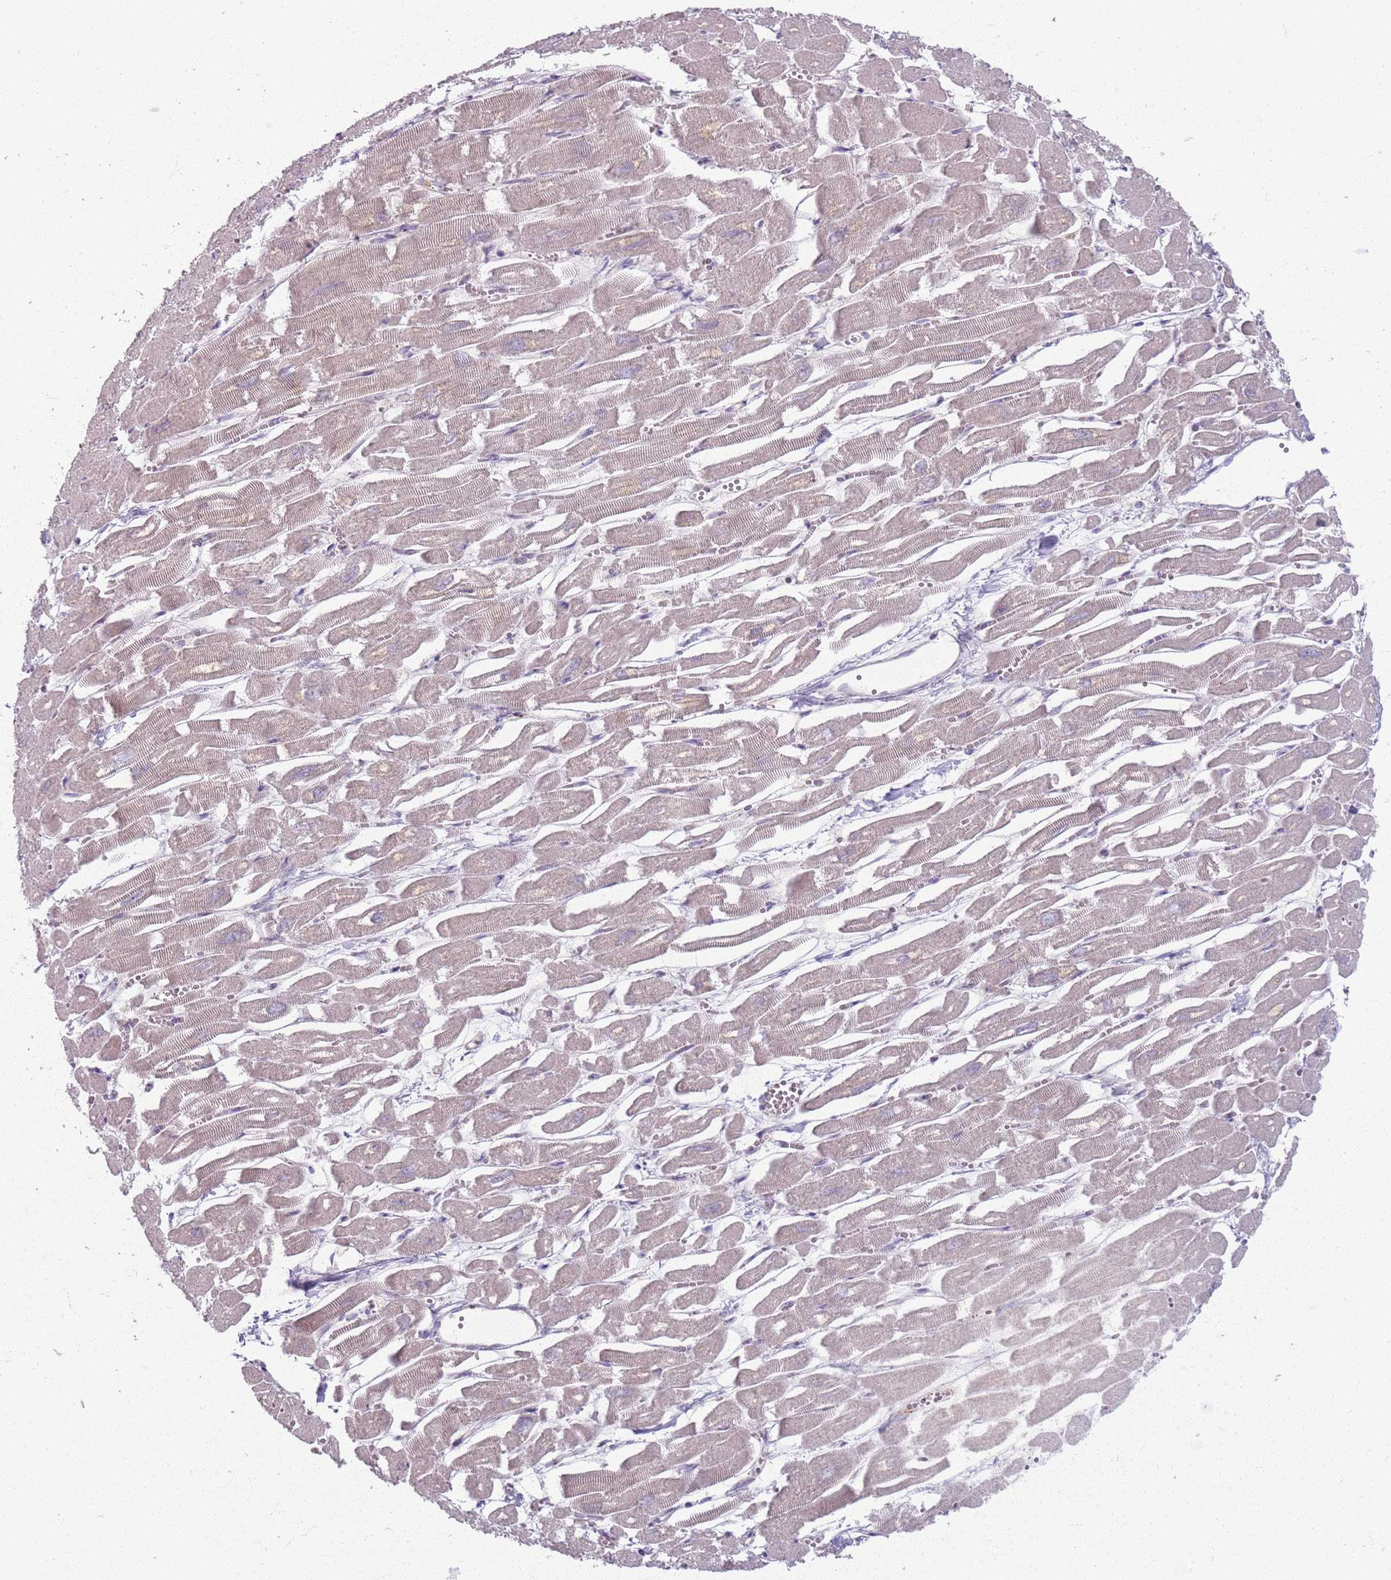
{"staining": {"intensity": "weak", "quantity": "<25%", "location": "cytoplasmic/membranous"}, "tissue": "heart muscle", "cell_type": "Cardiomyocytes", "image_type": "normal", "snomed": [{"axis": "morphology", "description": "Normal tissue, NOS"}, {"axis": "topography", "description": "Heart"}], "caption": "IHC of normal human heart muscle shows no positivity in cardiomyocytes.", "gene": "ZDHHC2", "patient": {"sex": "male", "age": 54}}